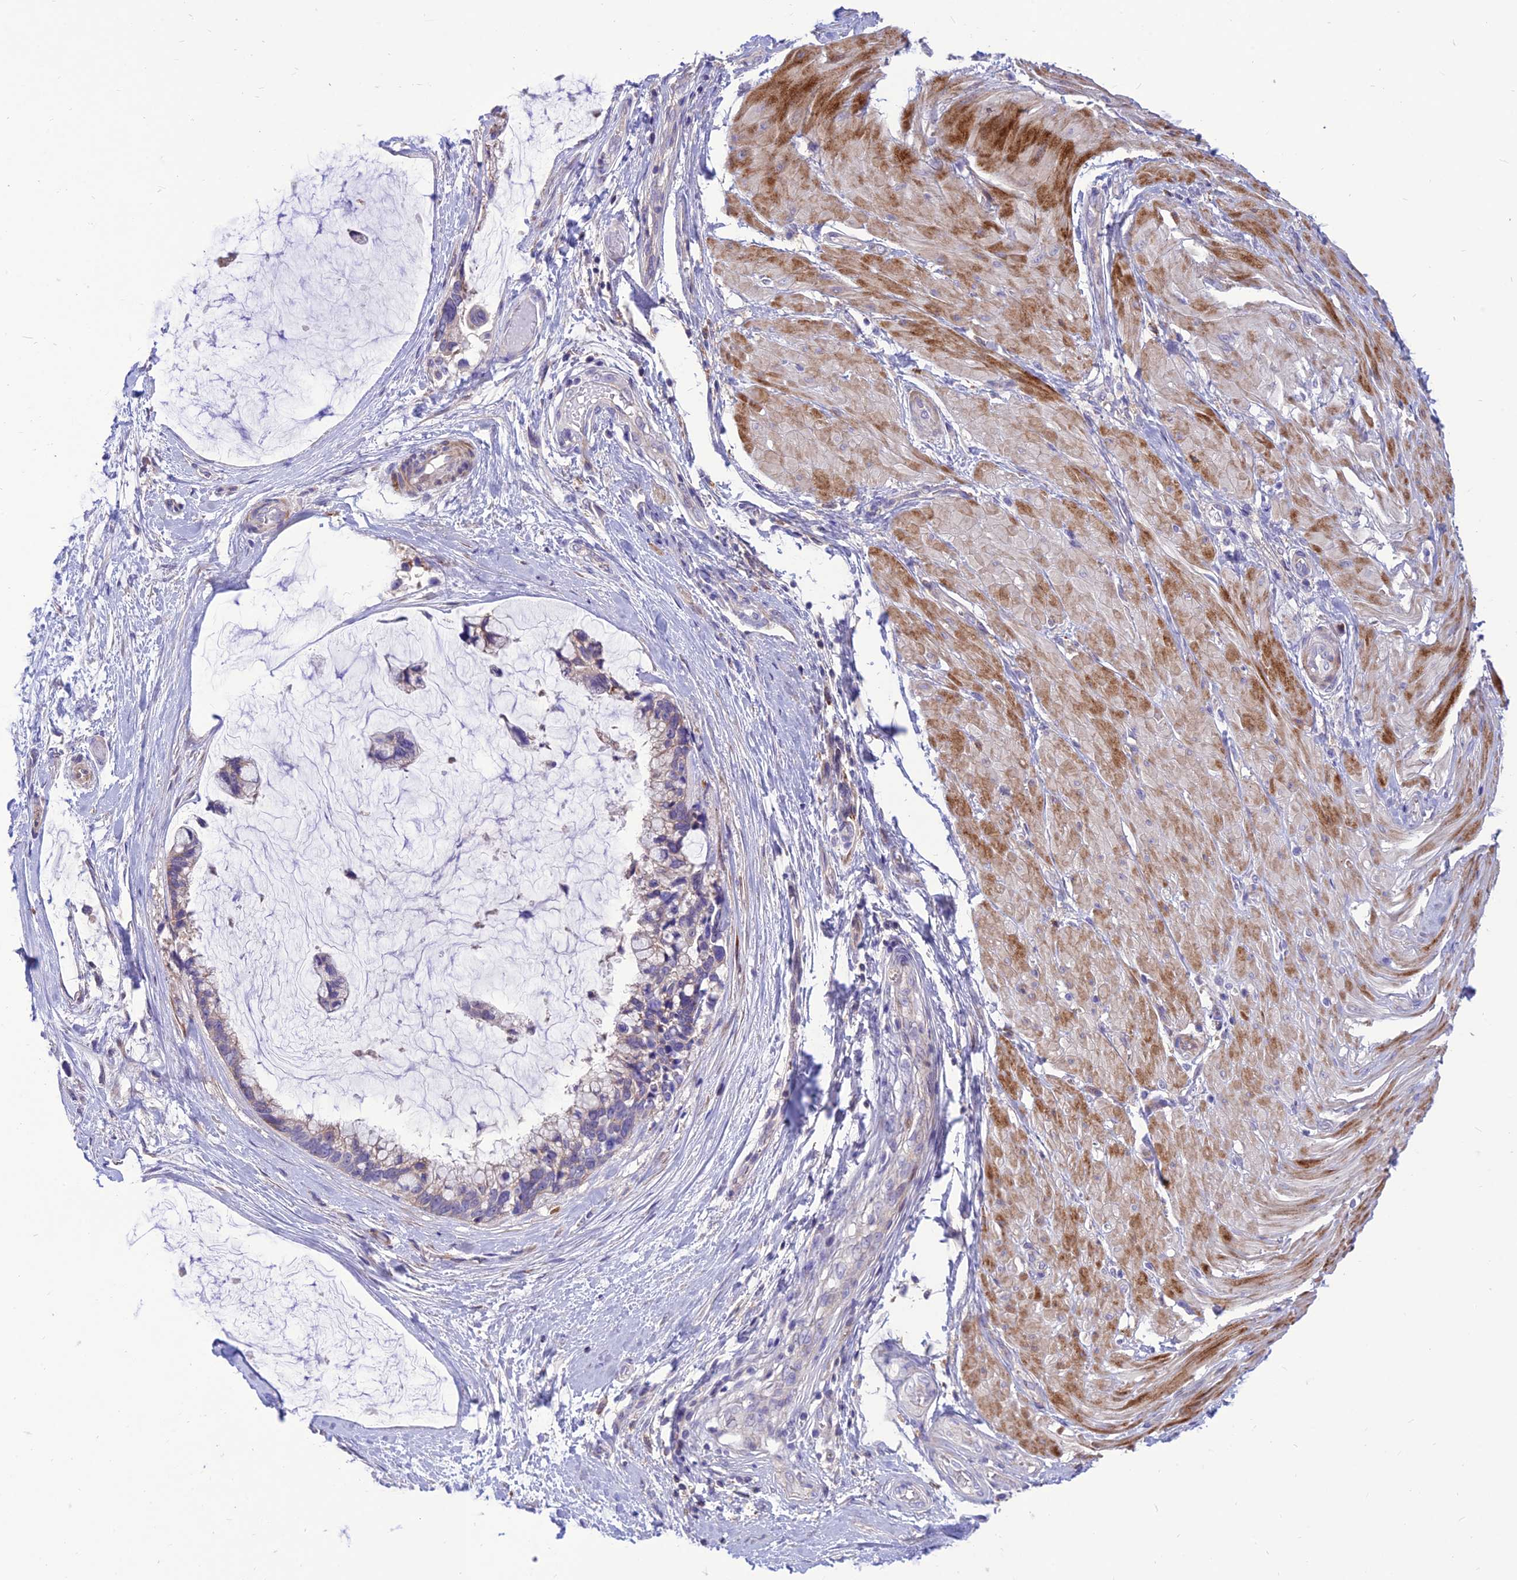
{"staining": {"intensity": "weak", "quantity": "25%-75%", "location": "cytoplasmic/membranous"}, "tissue": "ovarian cancer", "cell_type": "Tumor cells", "image_type": "cancer", "snomed": [{"axis": "morphology", "description": "Cystadenocarcinoma, mucinous, NOS"}, {"axis": "topography", "description": "Ovary"}], "caption": "Ovarian cancer (mucinous cystadenocarcinoma) stained for a protein (brown) demonstrates weak cytoplasmic/membranous positive positivity in about 25%-75% of tumor cells.", "gene": "TEKT3", "patient": {"sex": "female", "age": 39}}